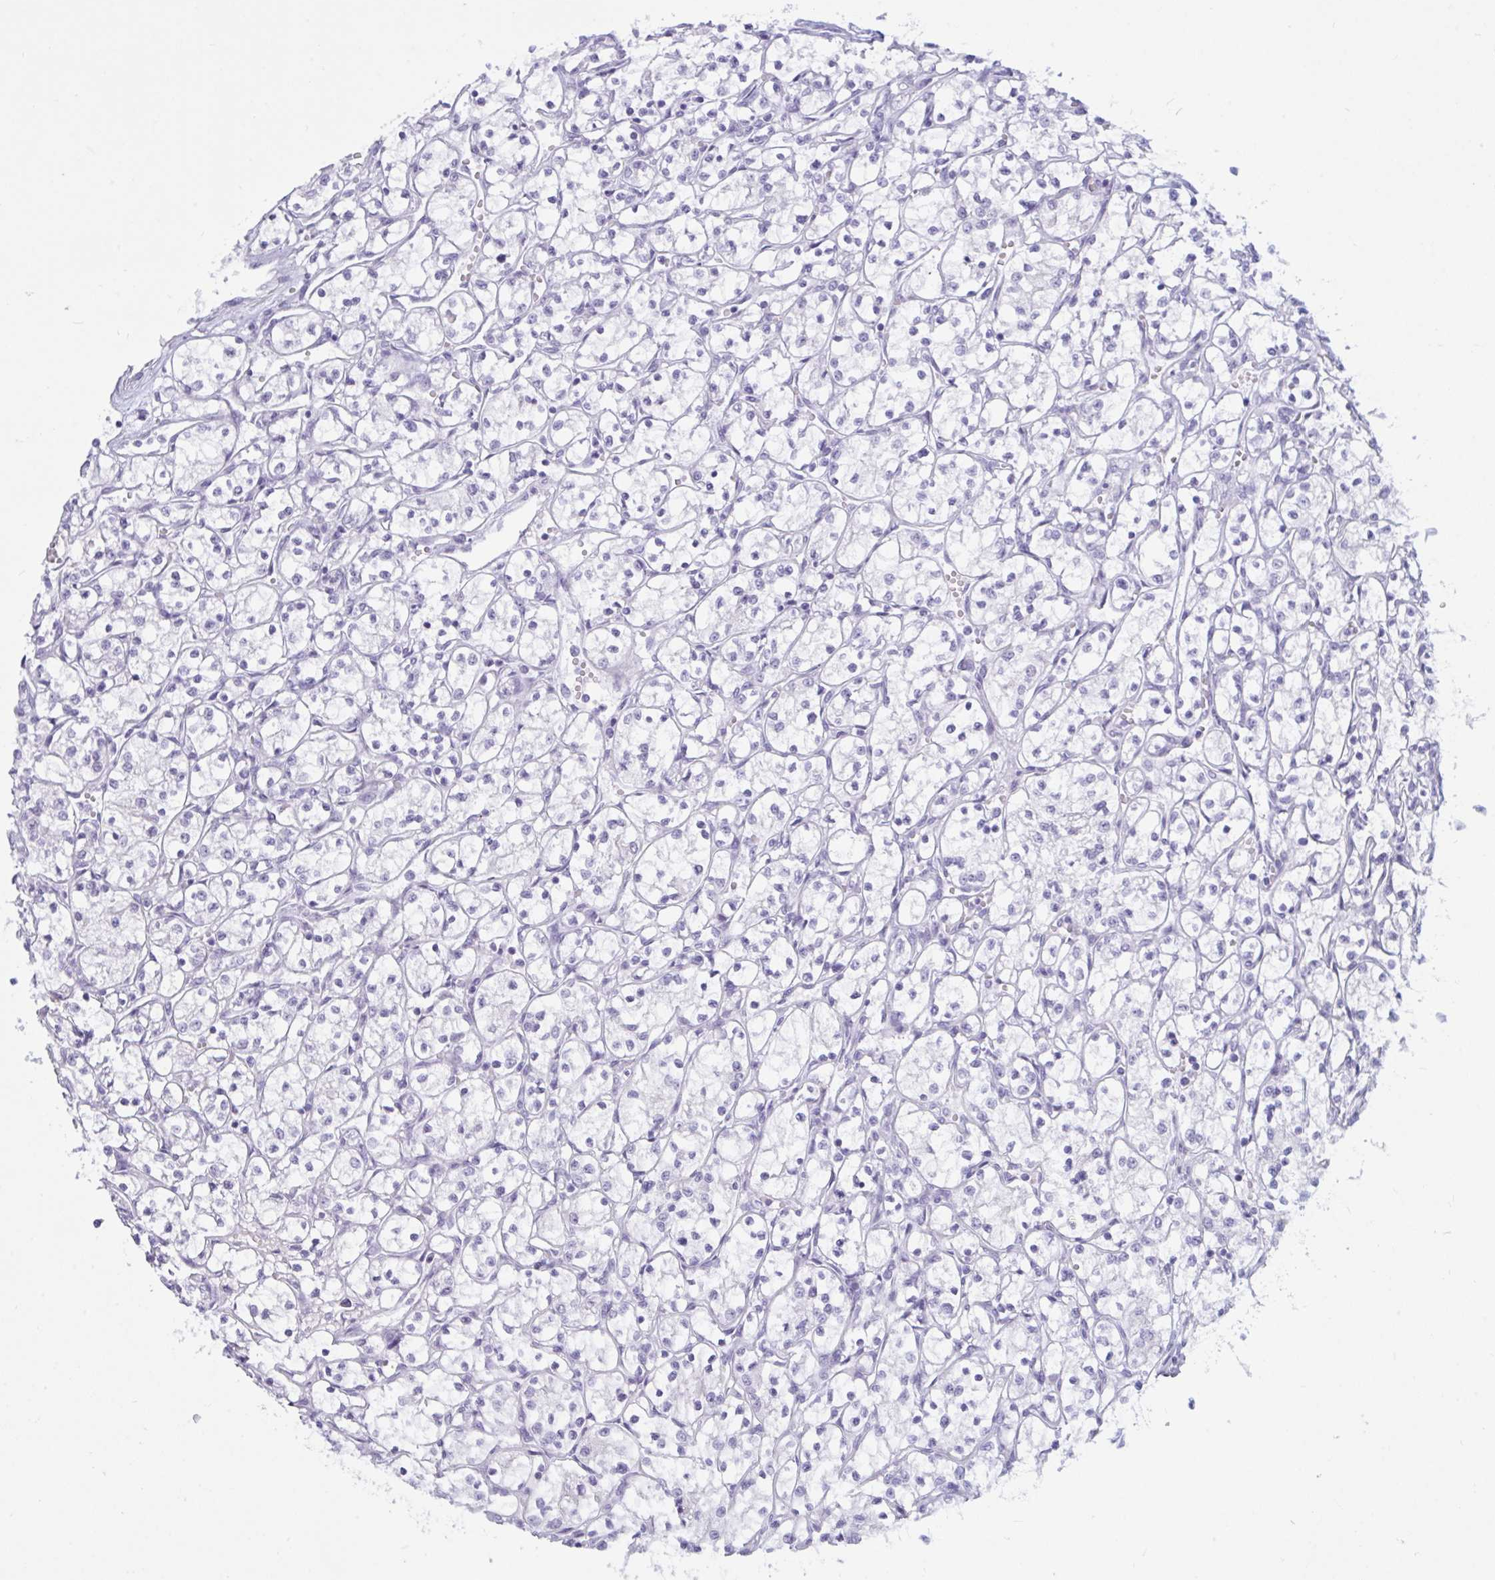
{"staining": {"intensity": "negative", "quantity": "none", "location": "none"}, "tissue": "renal cancer", "cell_type": "Tumor cells", "image_type": "cancer", "snomed": [{"axis": "morphology", "description": "Adenocarcinoma, NOS"}, {"axis": "topography", "description": "Kidney"}], "caption": "This photomicrograph is of renal cancer (adenocarcinoma) stained with IHC to label a protein in brown with the nuclei are counter-stained blue. There is no positivity in tumor cells.", "gene": "BBS10", "patient": {"sex": "female", "age": 69}}